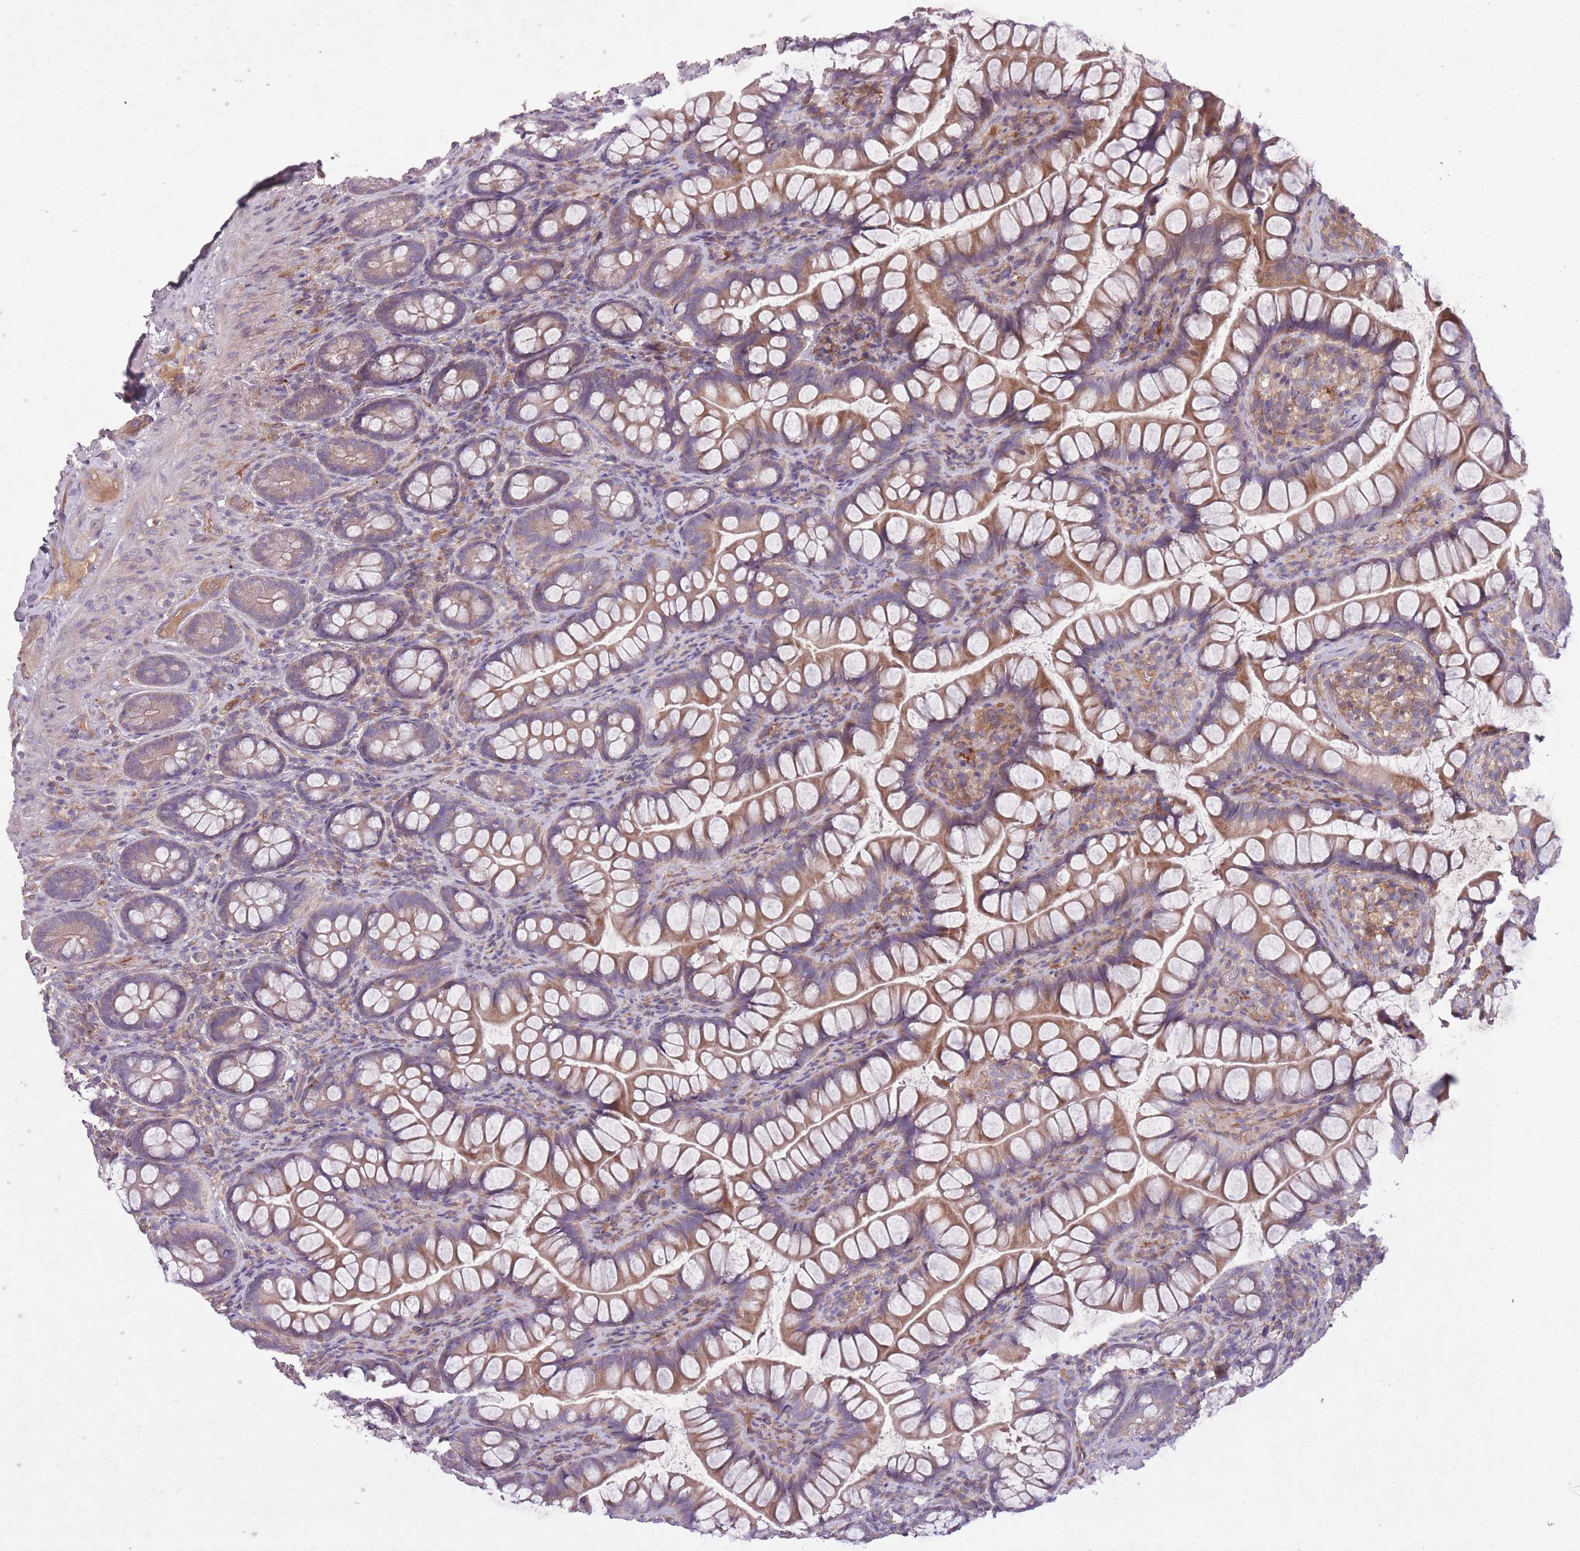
{"staining": {"intensity": "moderate", "quantity": ">75%", "location": "cytoplasmic/membranous"}, "tissue": "small intestine", "cell_type": "Glandular cells", "image_type": "normal", "snomed": [{"axis": "morphology", "description": "Normal tissue, NOS"}, {"axis": "topography", "description": "Small intestine"}], "caption": "Small intestine stained with a brown dye displays moderate cytoplasmic/membranous positive expression in approximately >75% of glandular cells.", "gene": "OR2V1", "patient": {"sex": "male", "age": 70}}